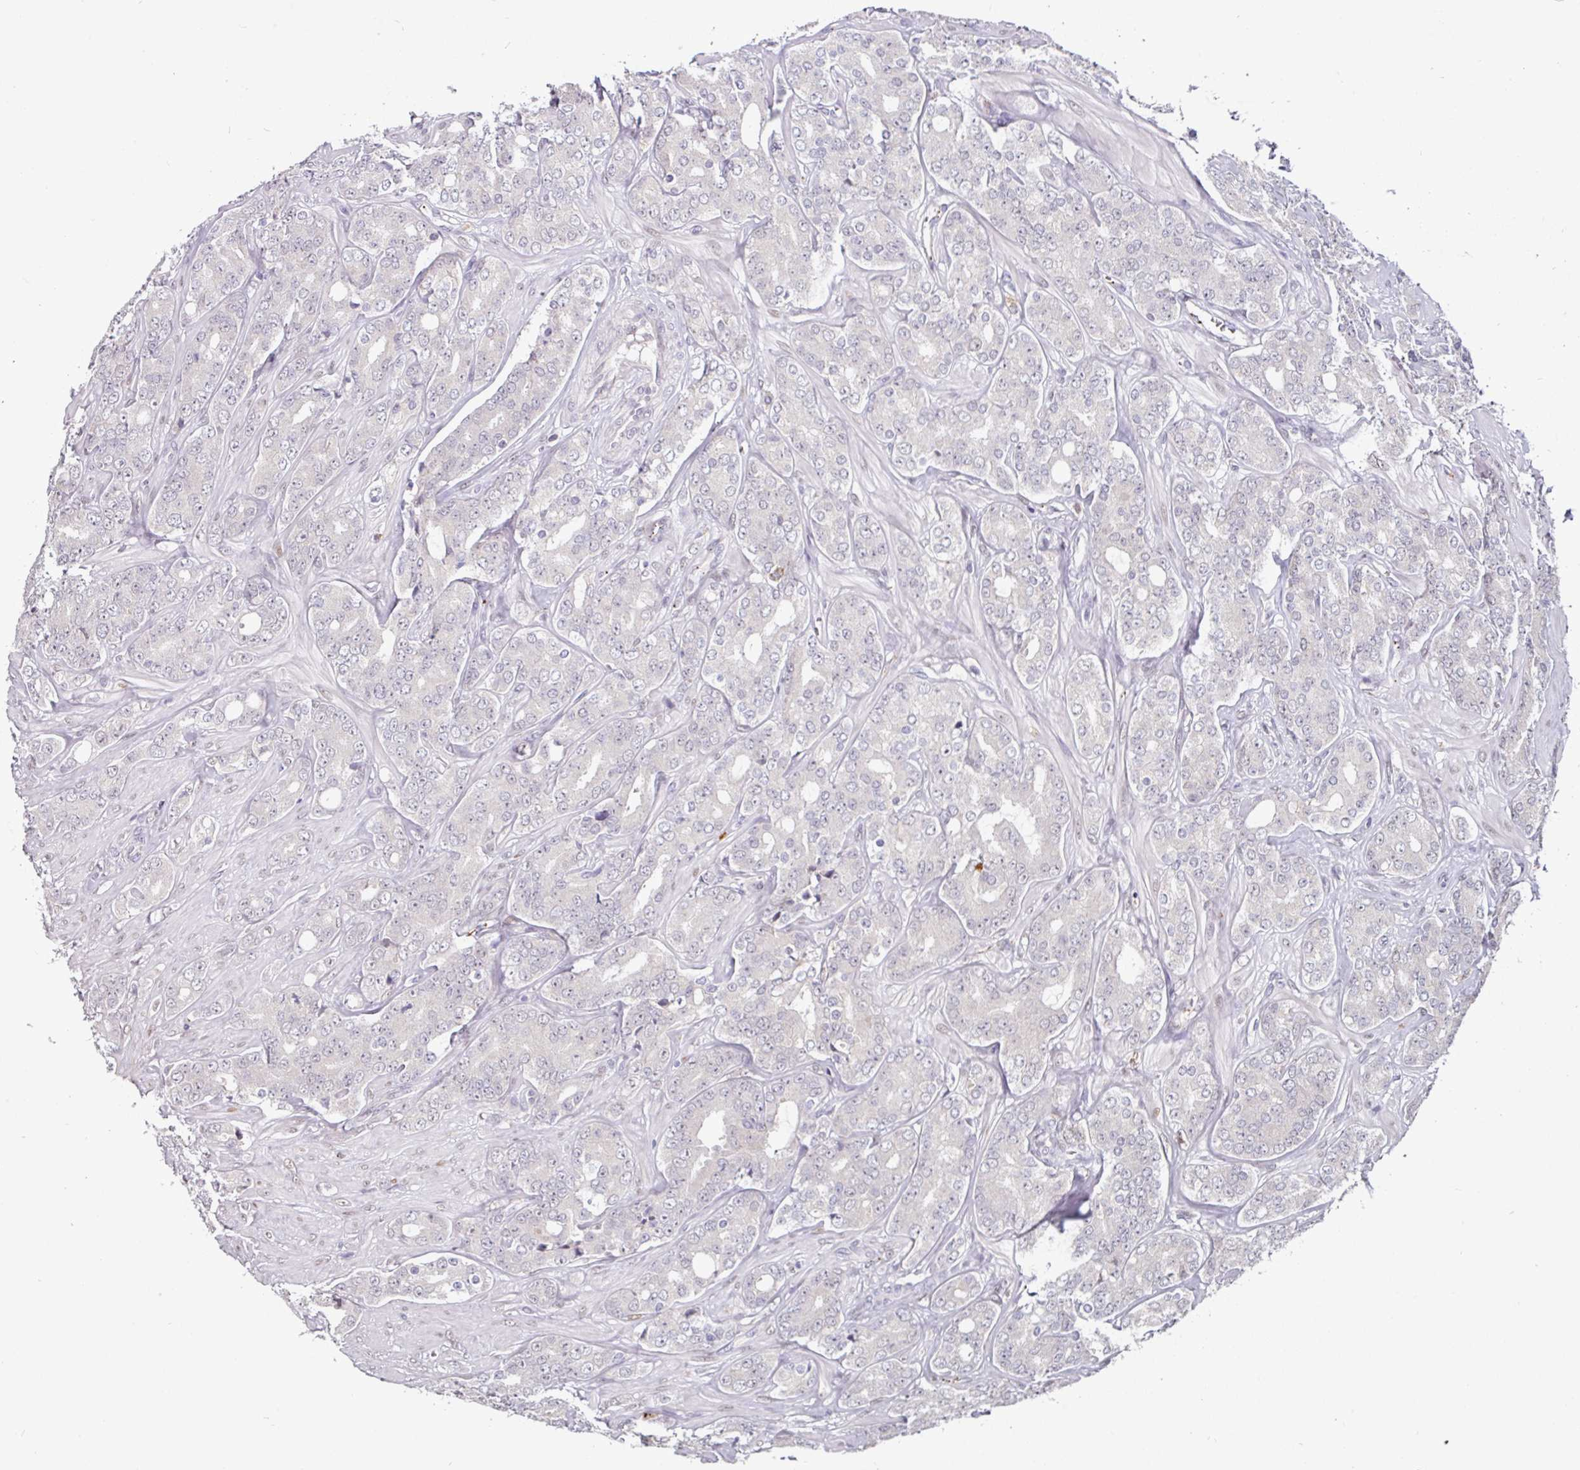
{"staining": {"intensity": "negative", "quantity": "none", "location": "none"}, "tissue": "prostate cancer", "cell_type": "Tumor cells", "image_type": "cancer", "snomed": [{"axis": "morphology", "description": "Adenocarcinoma, High grade"}, {"axis": "topography", "description": "Prostate"}], "caption": "Tumor cells show no significant protein expression in prostate cancer.", "gene": "SWSAP1", "patient": {"sex": "male", "age": 62}}